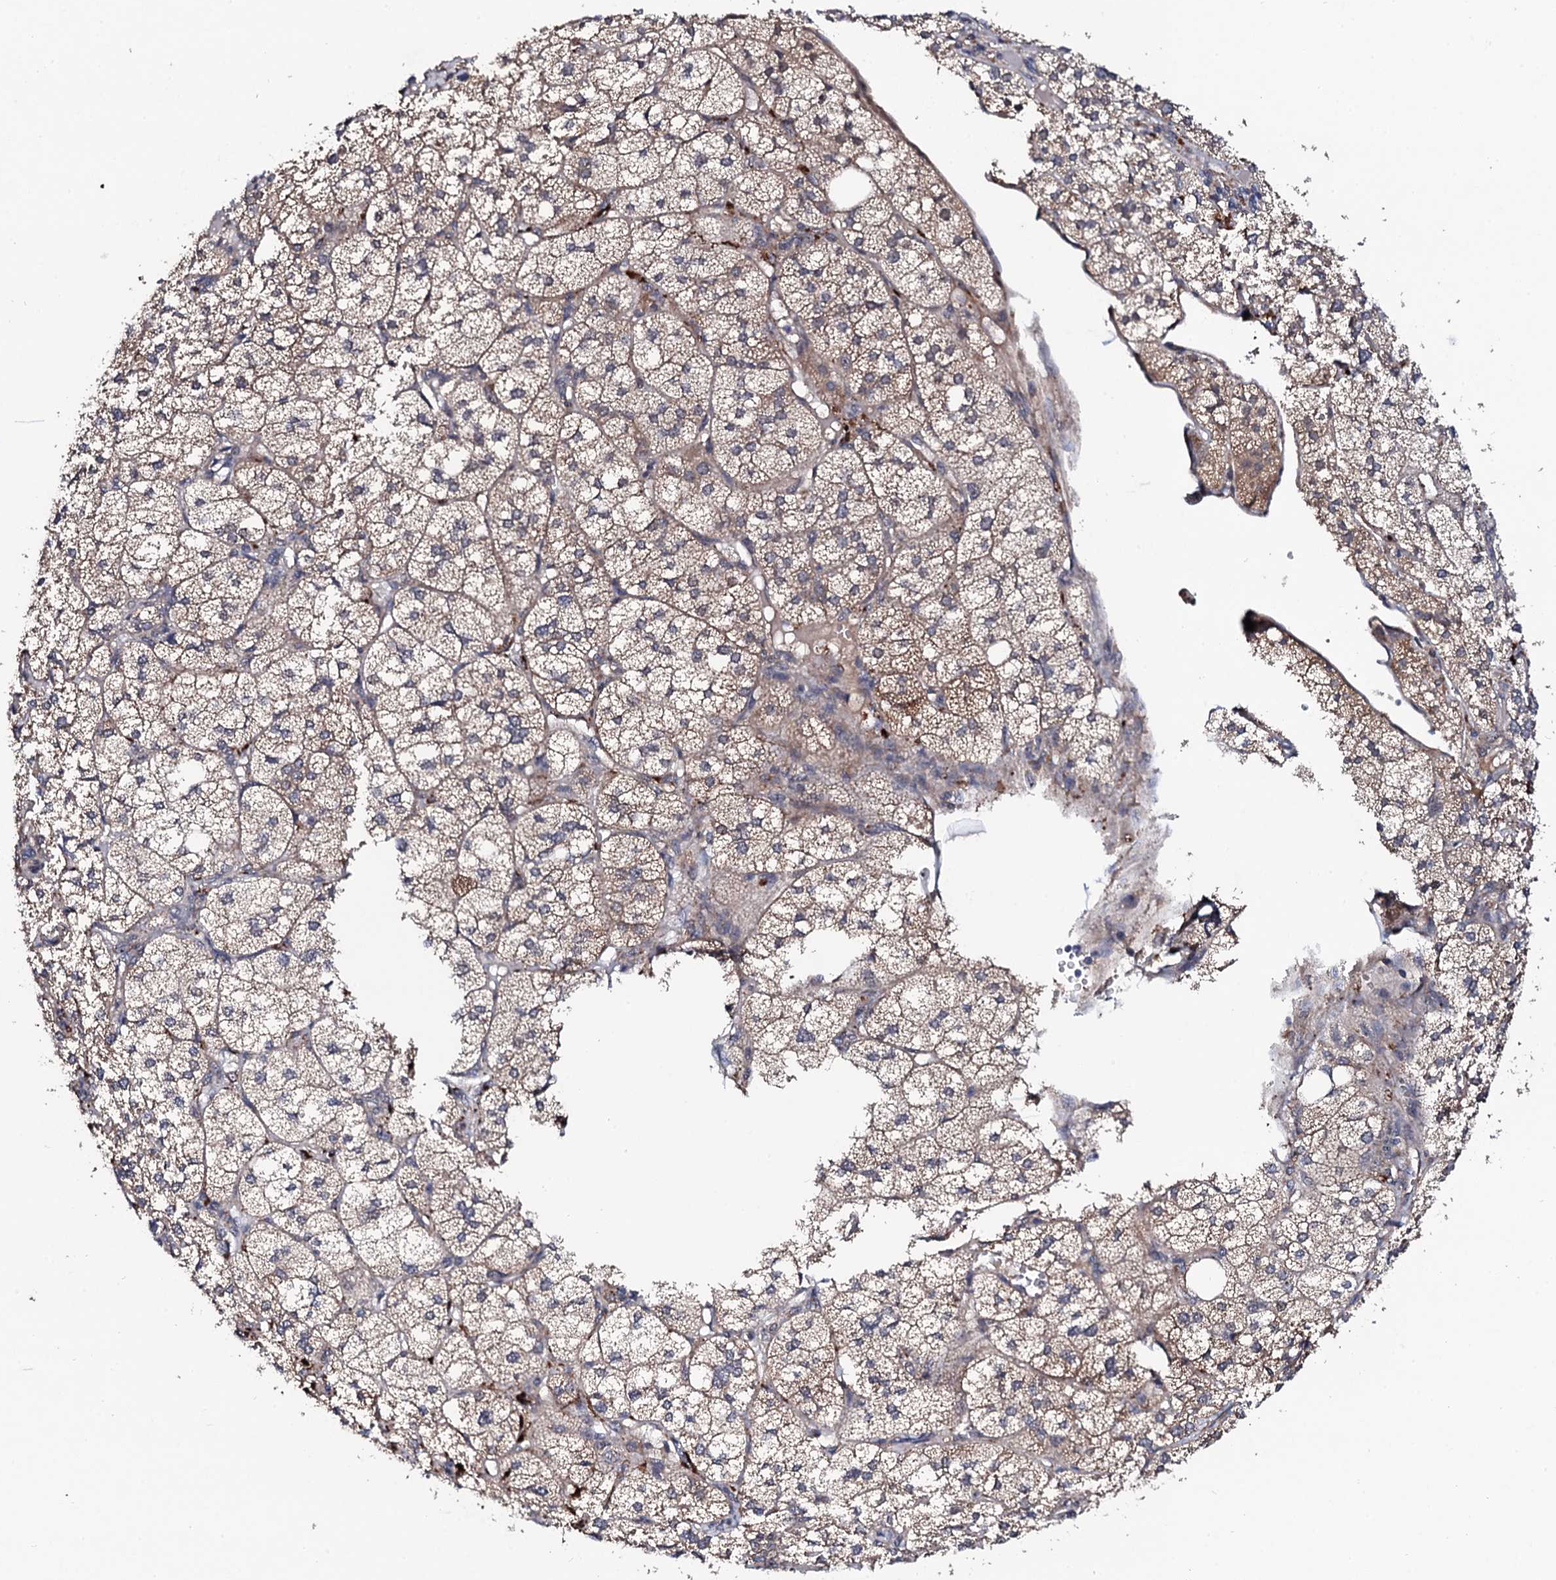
{"staining": {"intensity": "strong", "quantity": "25%-75%", "location": "cytoplasmic/membranous"}, "tissue": "adrenal gland", "cell_type": "Glandular cells", "image_type": "normal", "snomed": [{"axis": "morphology", "description": "Normal tissue, NOS"}, {"axis": "topography", "description": "Adrenal gland"}], "caption": "Glandular cells display strong cytoplasmic/membranous expression in approximately 25%-75% of cells in unremarkable adrenal gland. The staining is performed using DAB brown chromogen to label protein expression. The nuclei are counter-stained blue using hematoxylin.", "gene": "IP6K1", "patient": {"sex": "female", "age": 61}}